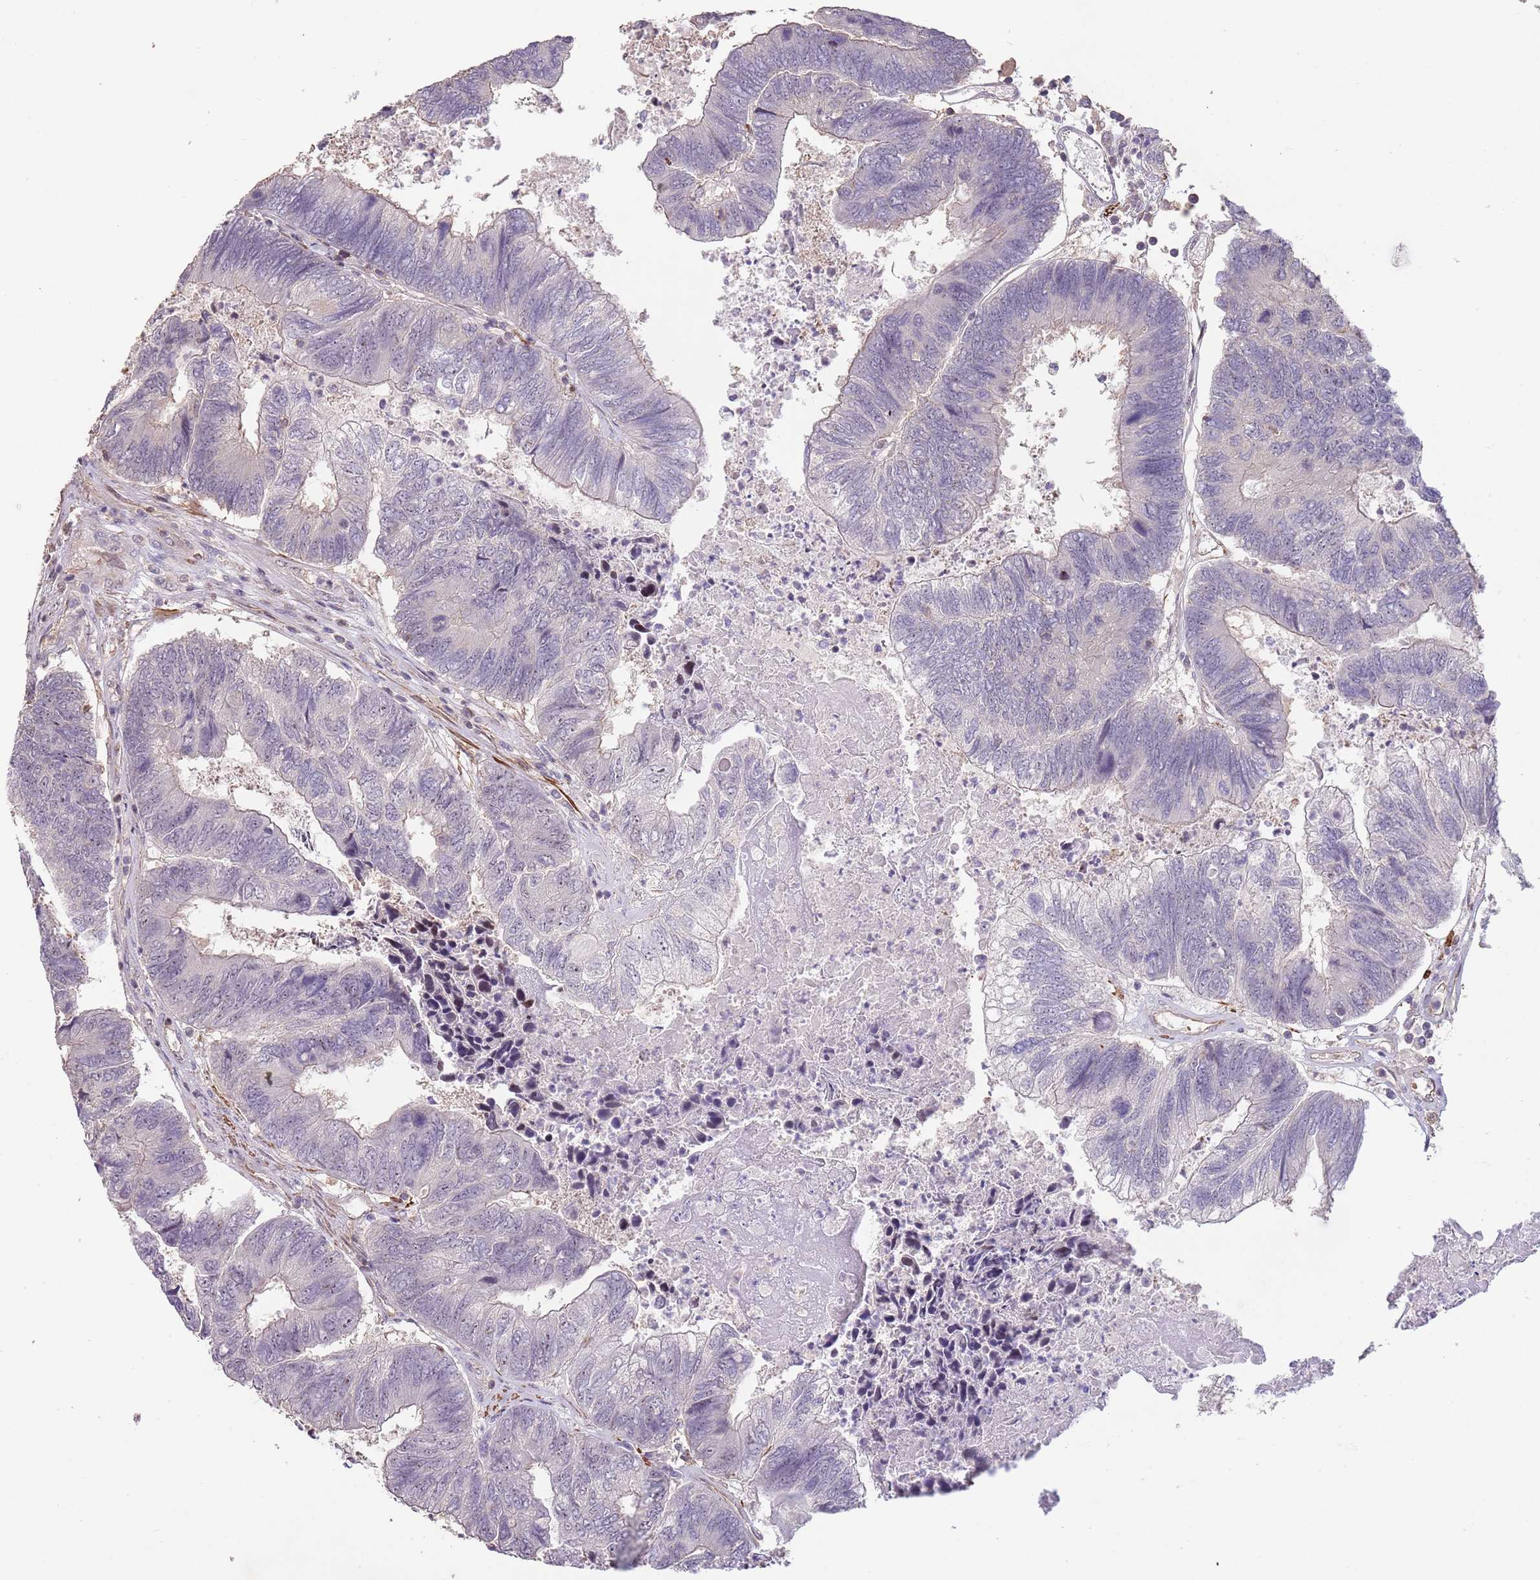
{"staining": {"intensity": "negative", "quantity": "none", "location": "none"}, "tissue": "colorectal cancer", "cell_type": "Tumor cells", "image_type": "cancer", "snomed": [{"axis": "morphology", "description": "Adenocarcinoma, NOS"}, {"axis": "topography", "description": "Colon"}], "caption": "Immunohistochemical staining of colorectal adenocarcinoma reveals no significant expression in tumor cells.", "gene": "ADTRP", "patient": {"sex": "female", "age": 67}}